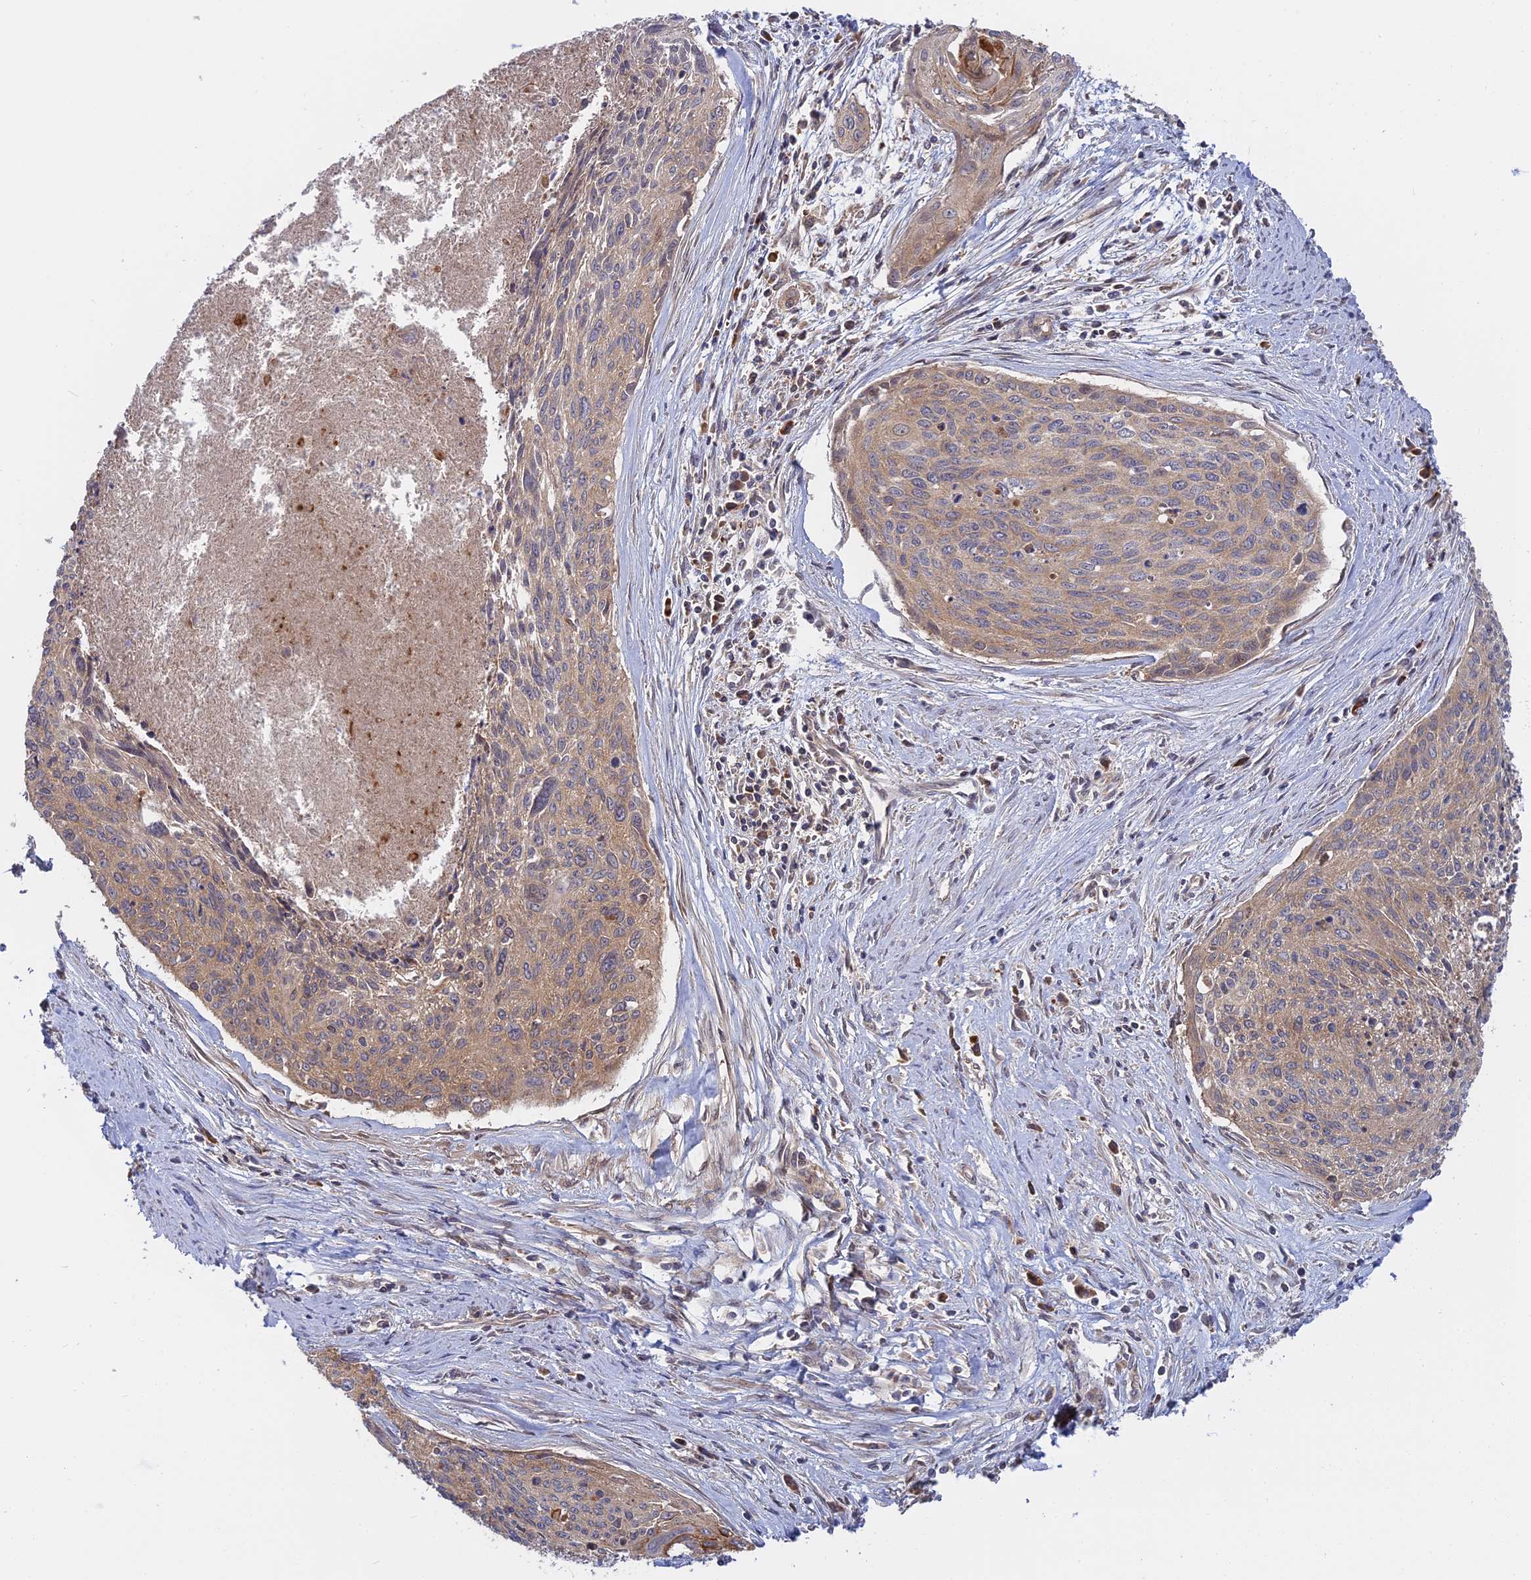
{"staining": {"intensity": "weak", "quantity": ">75%", "location": "cytoplasmic/membranous"}, "tissue": "cervical cancer", "cell_type": "Tumor cells", "image_type": "cancer", "snomed": [{"axis": "morphology", "description": "Squamous cell carcinoma, NOS"}, {"axis": "topography", "description": "Cervix"}], "caption": "Human squamous cell carcinoma (cervical) stained with a brown dye shows weak cytoplasmic/membranous positive positivity in about >75% of tumor cells.", "gene": "IL21R", "patient": {"sex": "female", "age": 55}}